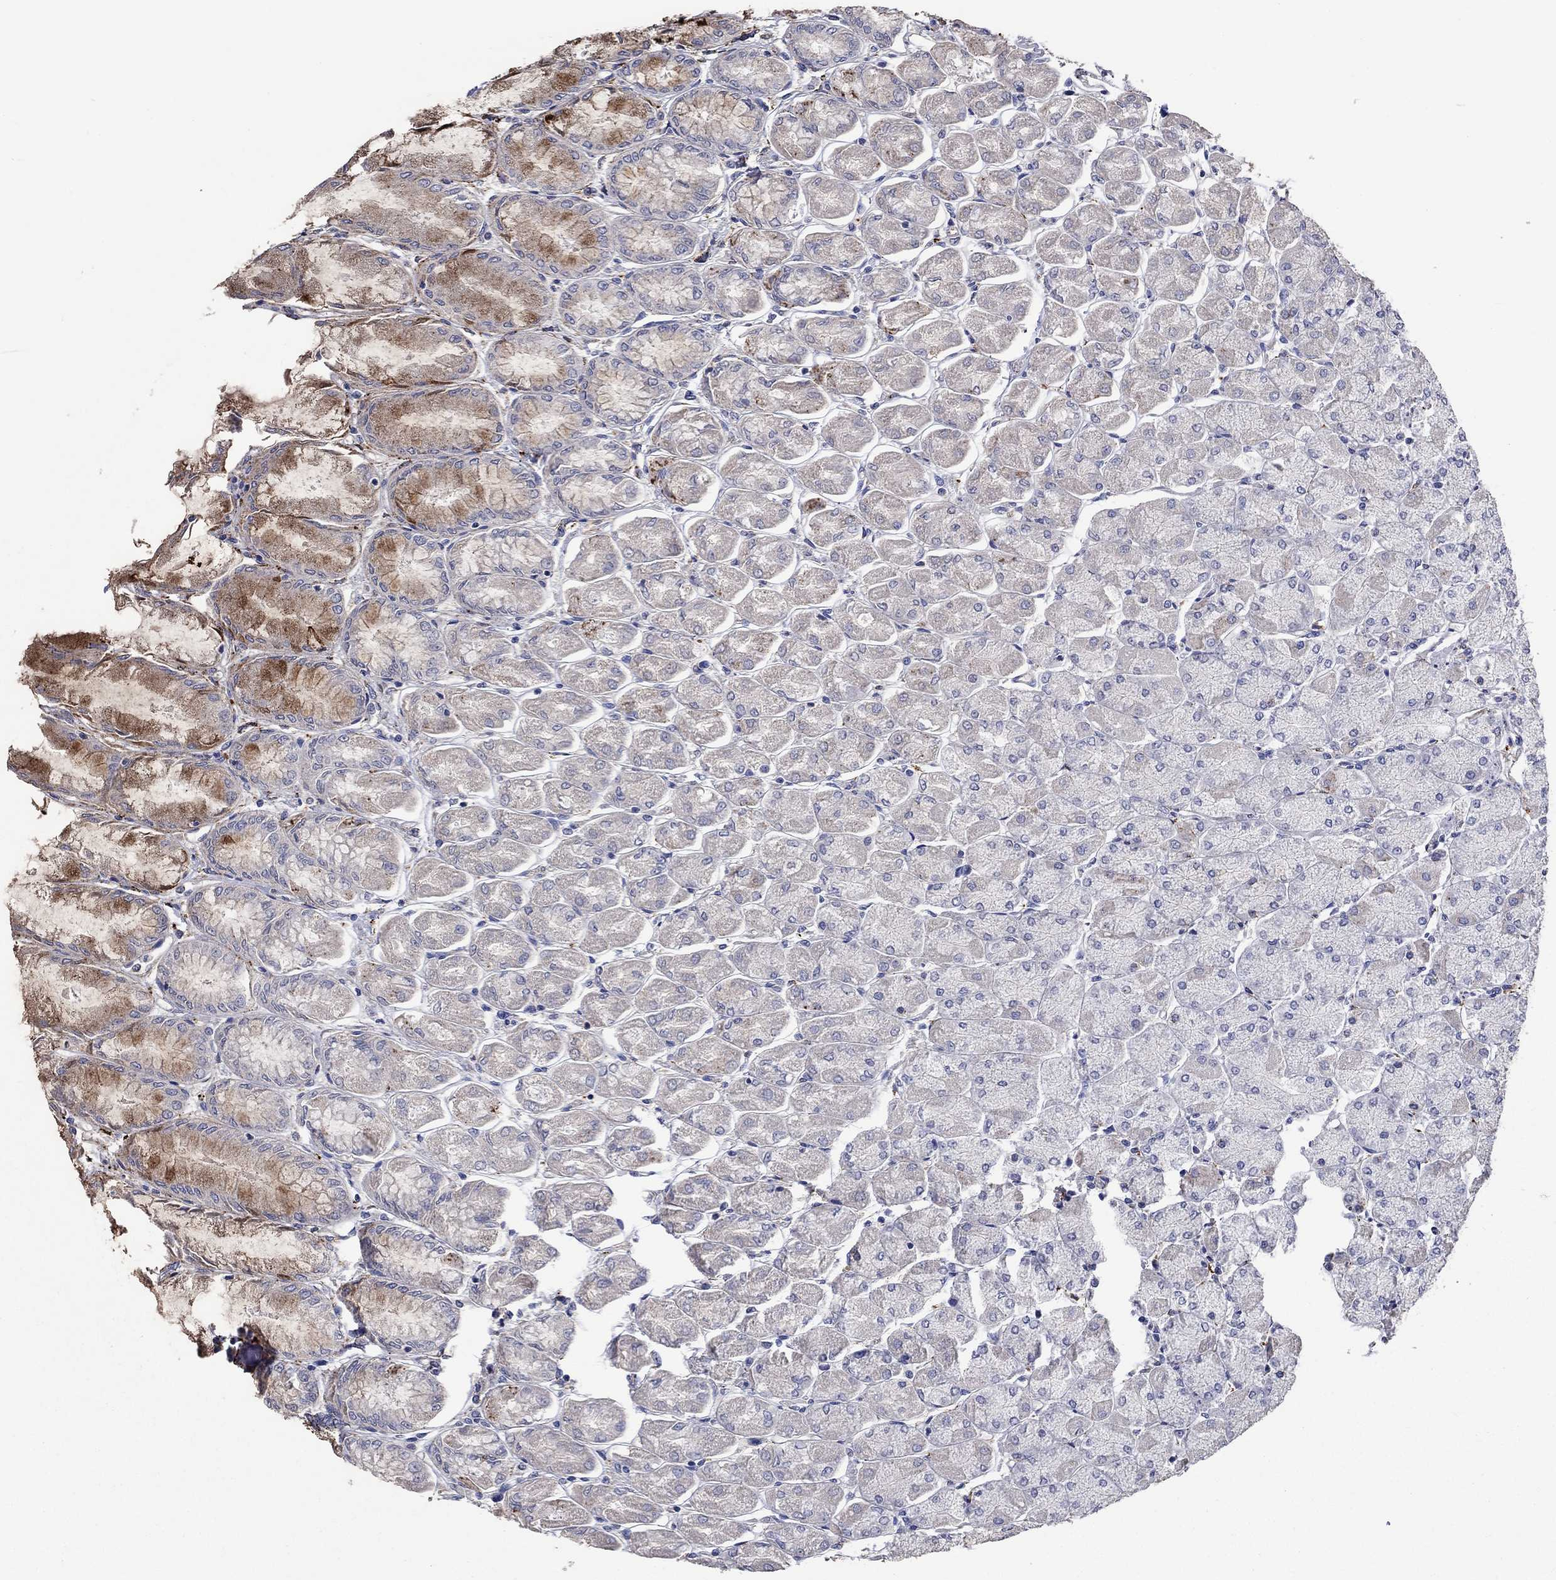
{"staining": {"intensity": "strong", "quantity": "25%-75%", "location": "cytoplasmic/membranous"}, "tissue": "stomach", "cell_type": "Glandular cells", "image_type": "normal", "snomed": [{"axis": "morphology", "description": "Normal tissue, NOS"}, {"axis": "topography", "description": "Stomach, upper"}], "caption": "A high amount of strong cytoplasmic/membranous positivity is present in approximately 25%-75% of glandular cells in unremarkable stomach.", "gene": "CTSB", "patient": {"sex": "male", "age": 60}}